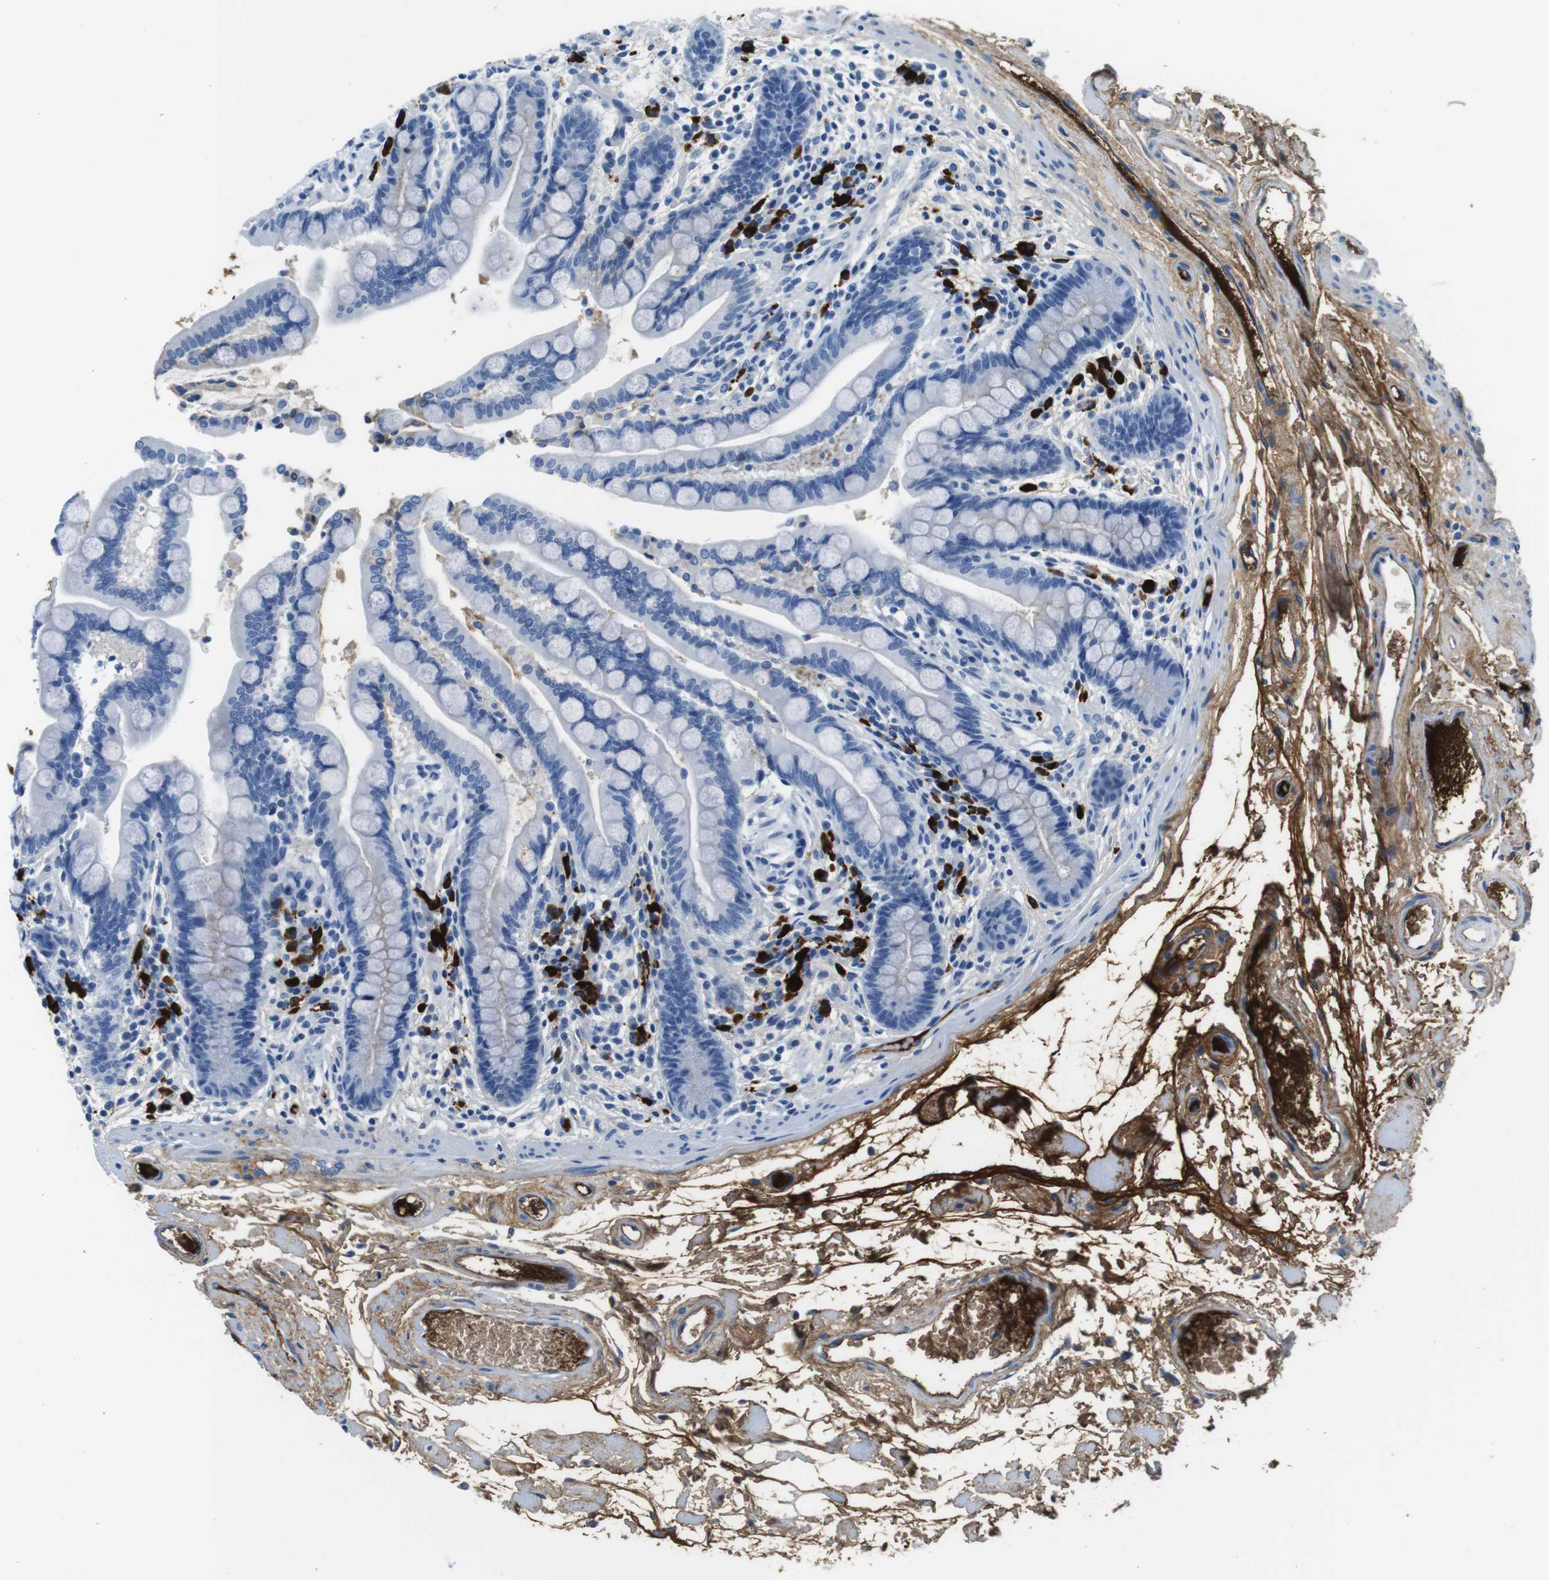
{"staining": {"intensity": "negative", "quantity": "none", "location": "none"}, "tissue": "colon", "cell_type": "Endothelial cells", "image_type": "normal", "snomed": [{"axis": "morphology", "description": "Normal tissue, NOS"}, {"axis": "topography", "description": "Colon"}], "caption": "This is an IHC histopathology image of unremarkable colon. There is no expression in endothelial cells.", "gene": "IGKC", "patient": {"sex": "male", "age": 73}}